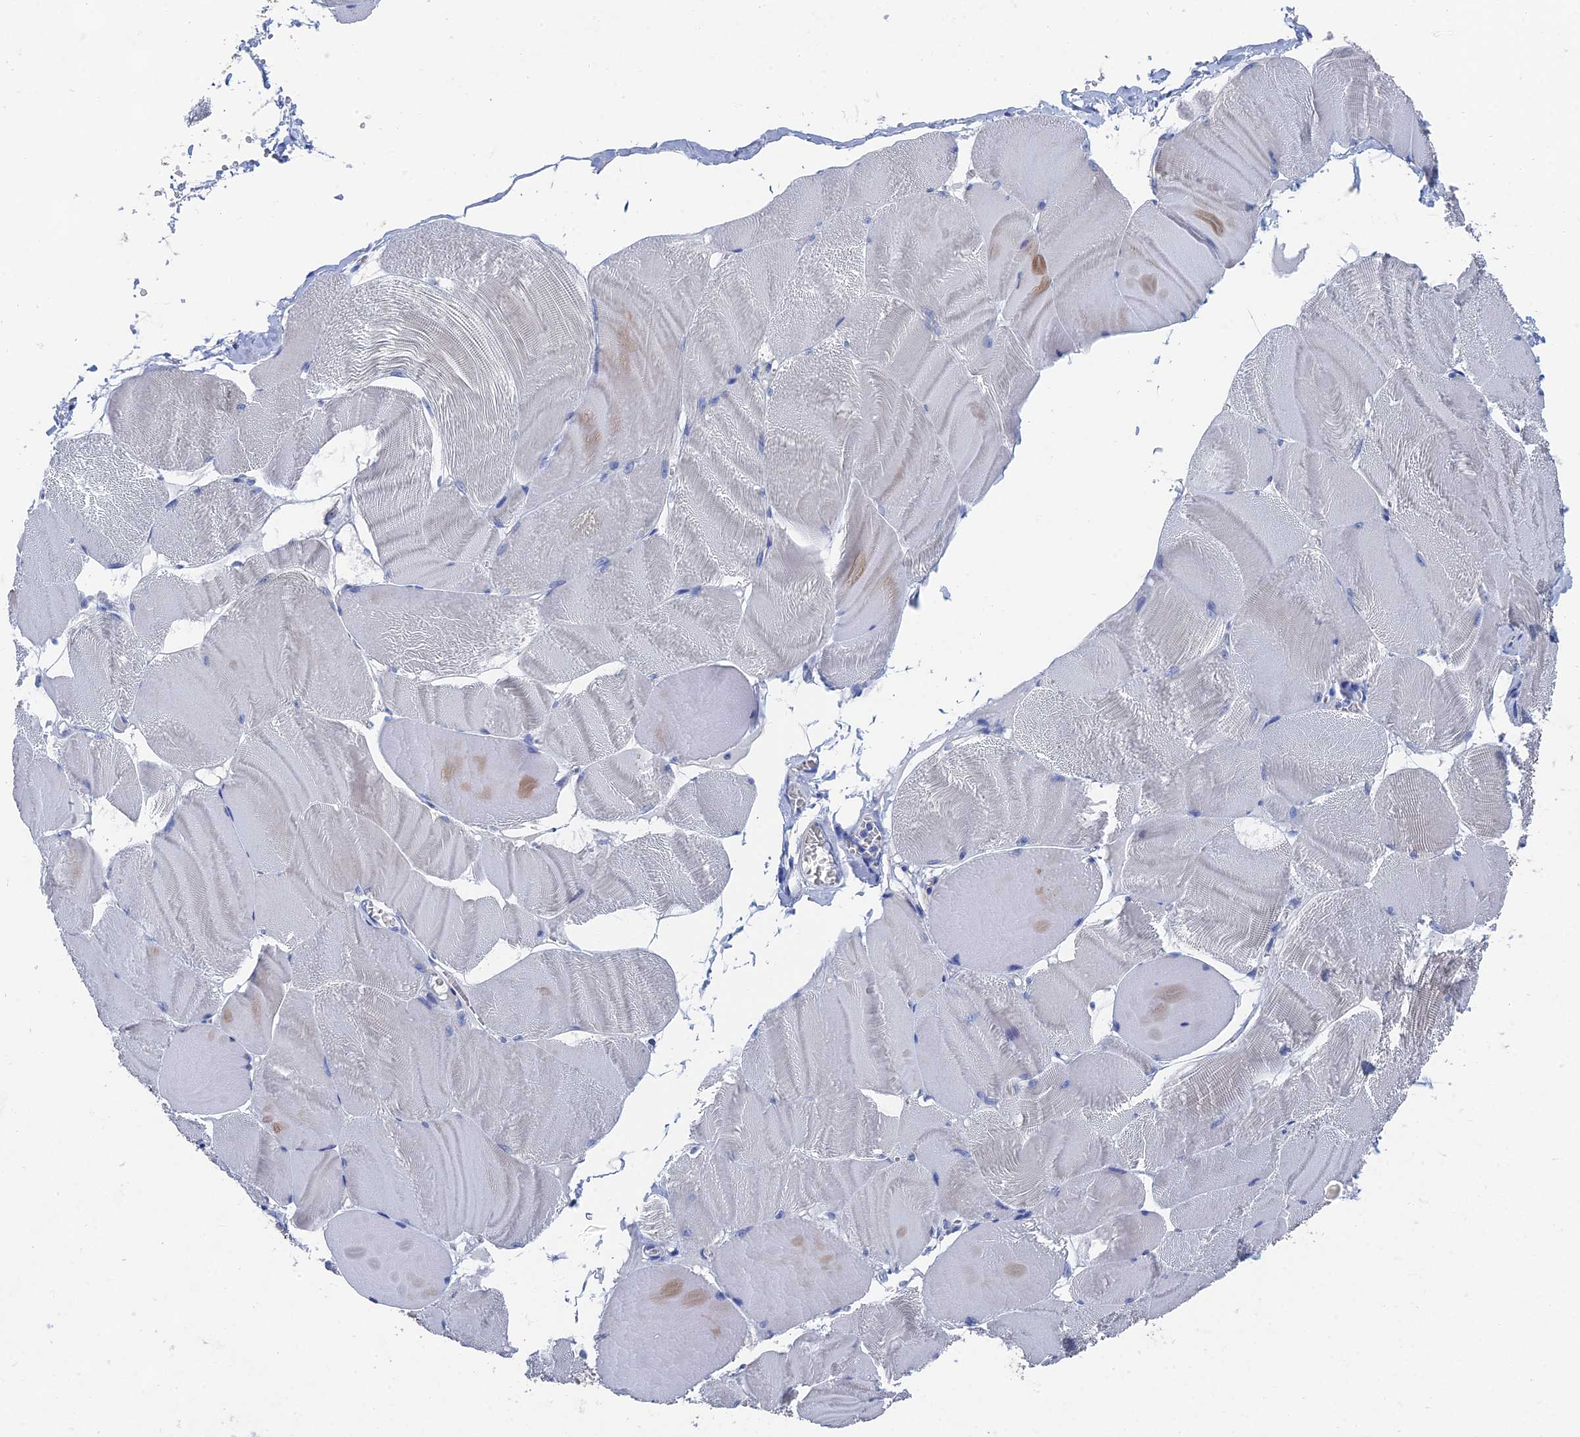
{"staining": {"intensity": "negative", "quantity": "none", "location": "none"}, "tissue": "skeletal muscle", "cell_type": "Myocytes", "image_type": "normal", "snomed": [{"axis": "morphology", "description": "Normal tissue, NOS"}, {"axis": "morphology", "description": "Basal cell carcinoma"}, {"axis": "topography", "description": "Skeletal muscle"}], "caption": "Myocytes show no significant positivity in normal skeletal muscle.", "gene": "GFAP", "patient": {"sex": "female", "age": 64}}